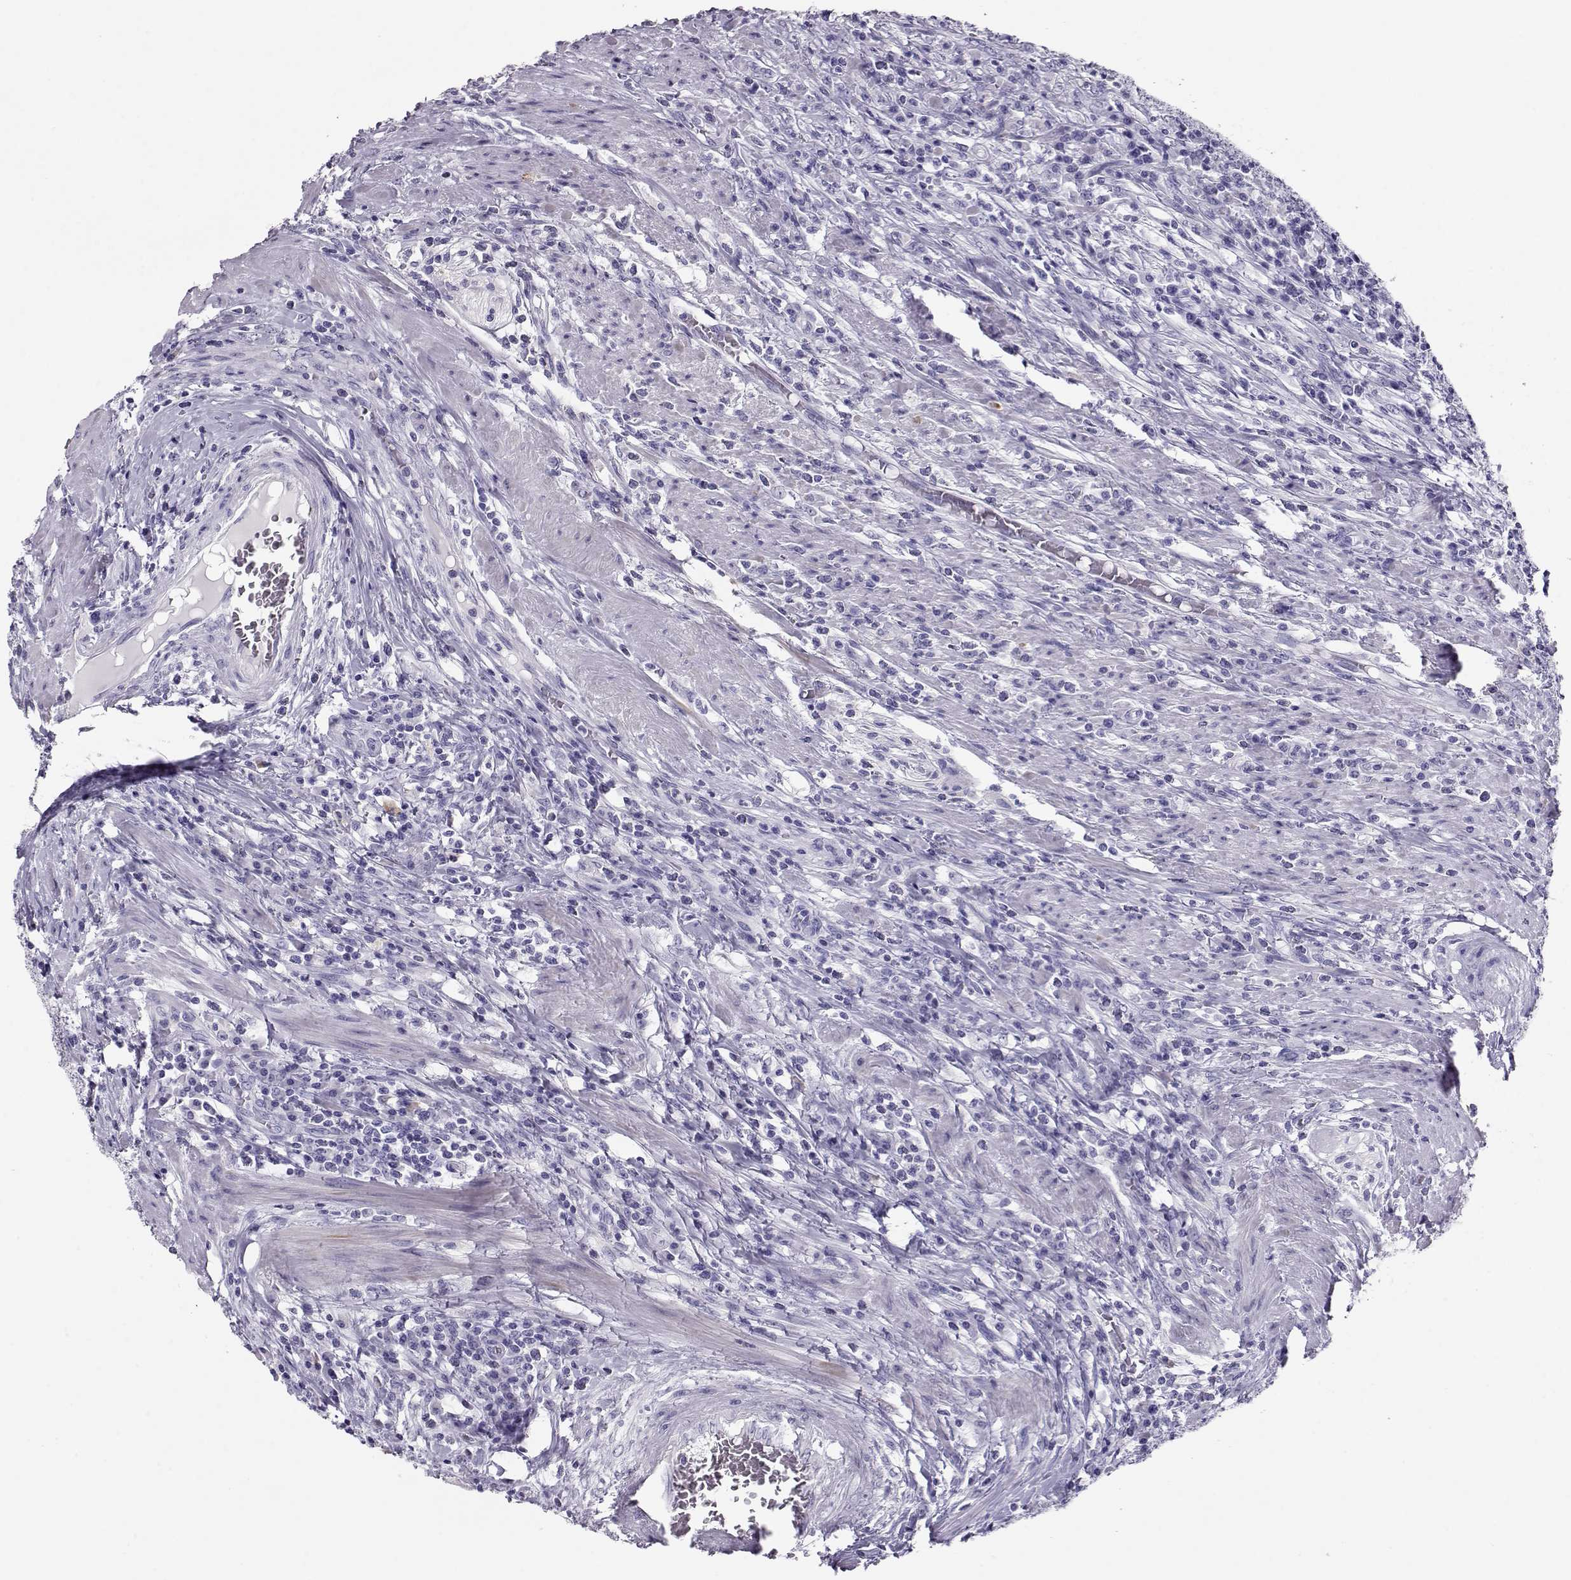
{"staining": {"intensity": "negative", "quantity": "none", "location": "none"}, "tissue": "colorectal cancer", "cell_type": "Tumor cells", "image_type": "cancer", "snomed": [{"axis": "morphology", "description": "Adenocarcinoma, NOS"}, {"axis": "topography", "description": "Colon"}], "caption": "Colorectal cancer stained for a protein using immunohistochemistry displays no staining tumor cells.", "gene": "CRX", "patient": {"sex": "male", "age": 53}}